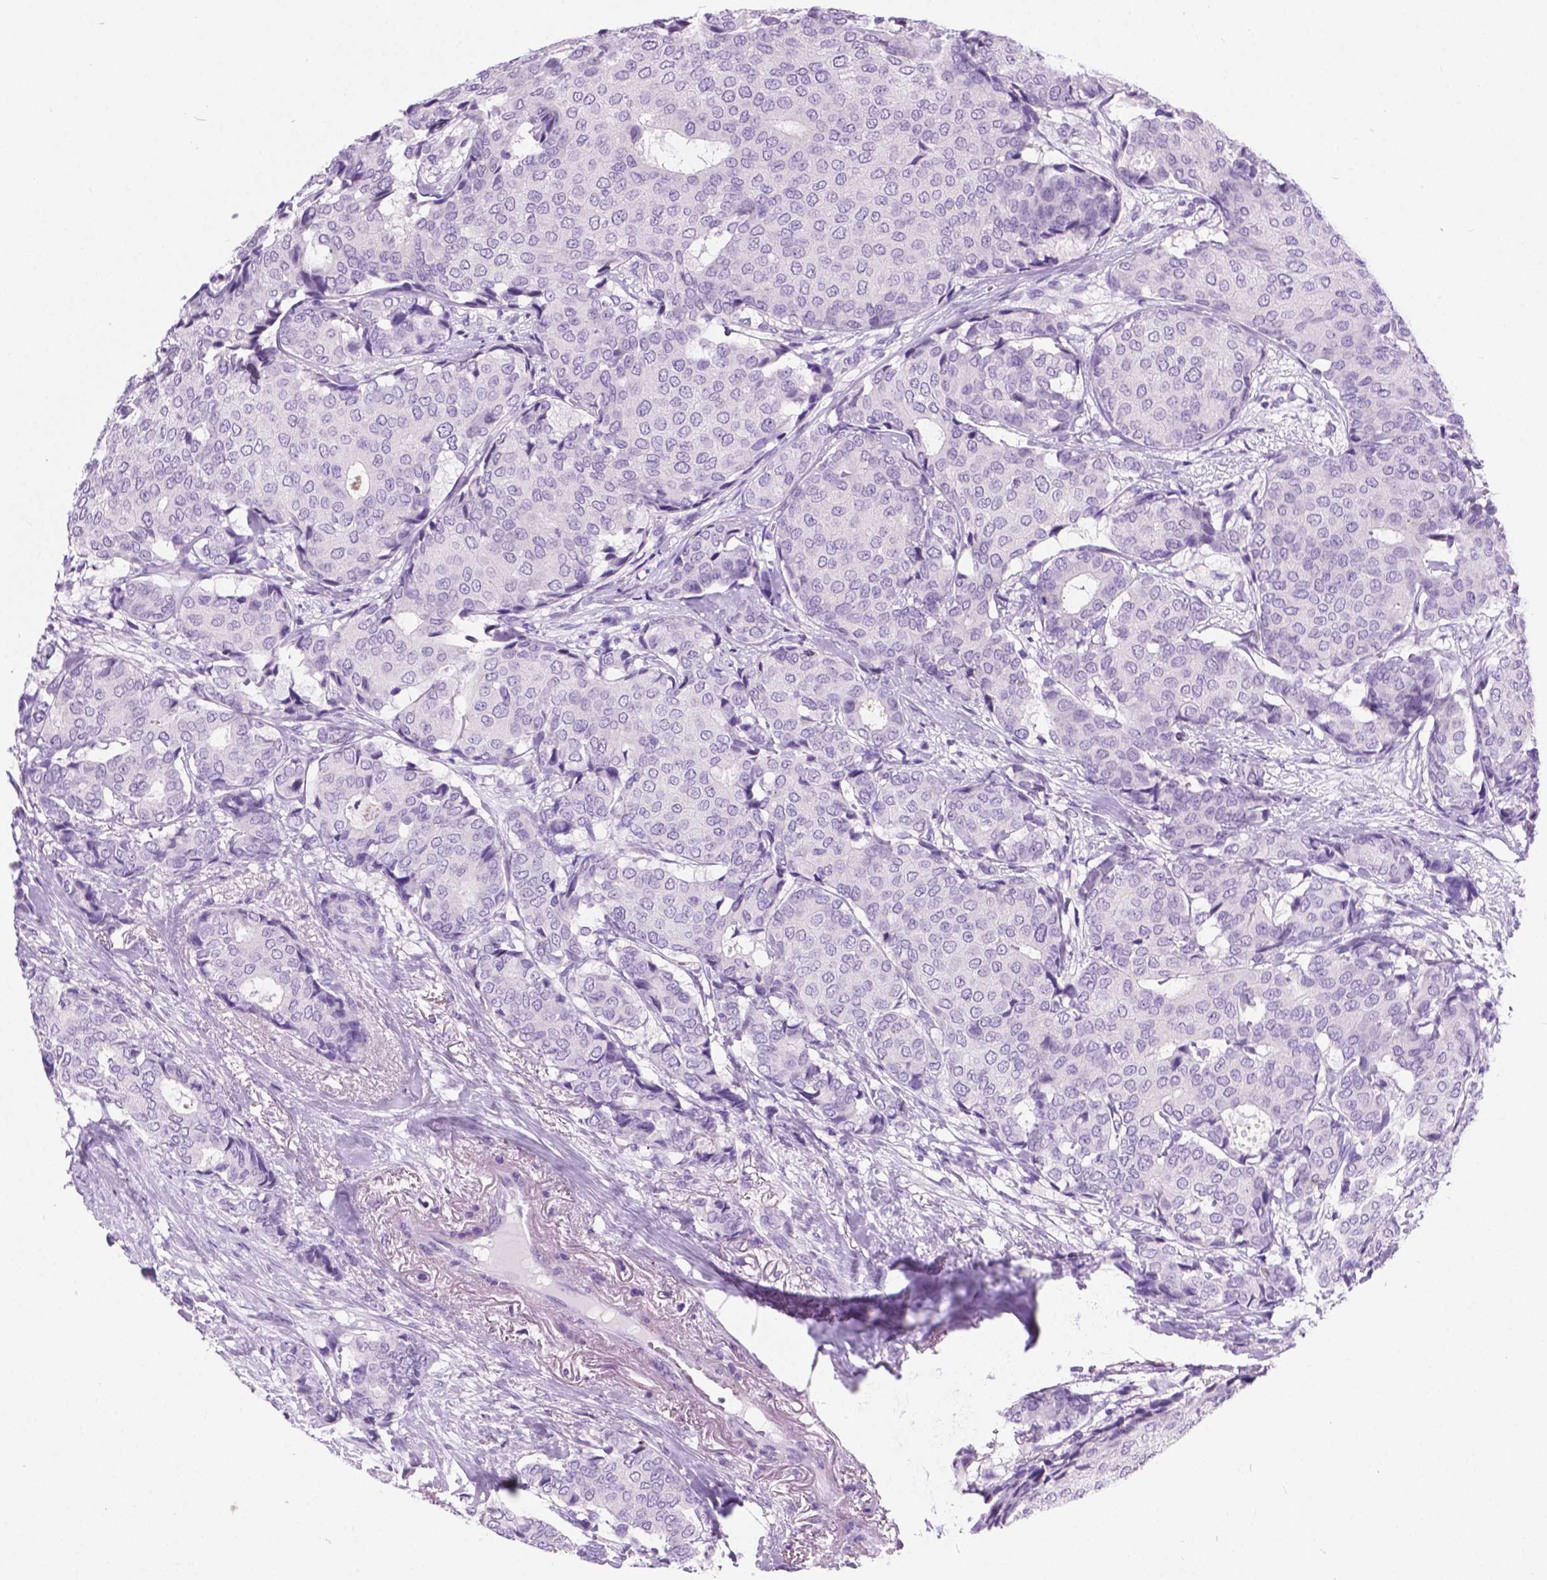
{"staining": {"intensity": "negative", "quantity": "none", "location": "none"}, "tissue": "breast cancer", "cell_type": "Tumor cells", "image_type": "cancer", "snomed": [{"axis": "morphology", "description": "Duct carcinoma"}, {"axis": "topography", "description": "Breast"}], "caption": "Breast intraductal carcinoma was stained to show a protein in brown. There is no significant expression in tumor cells.", "gene": "ARMS2", "patient": {"sex": "female", "age": 75}}